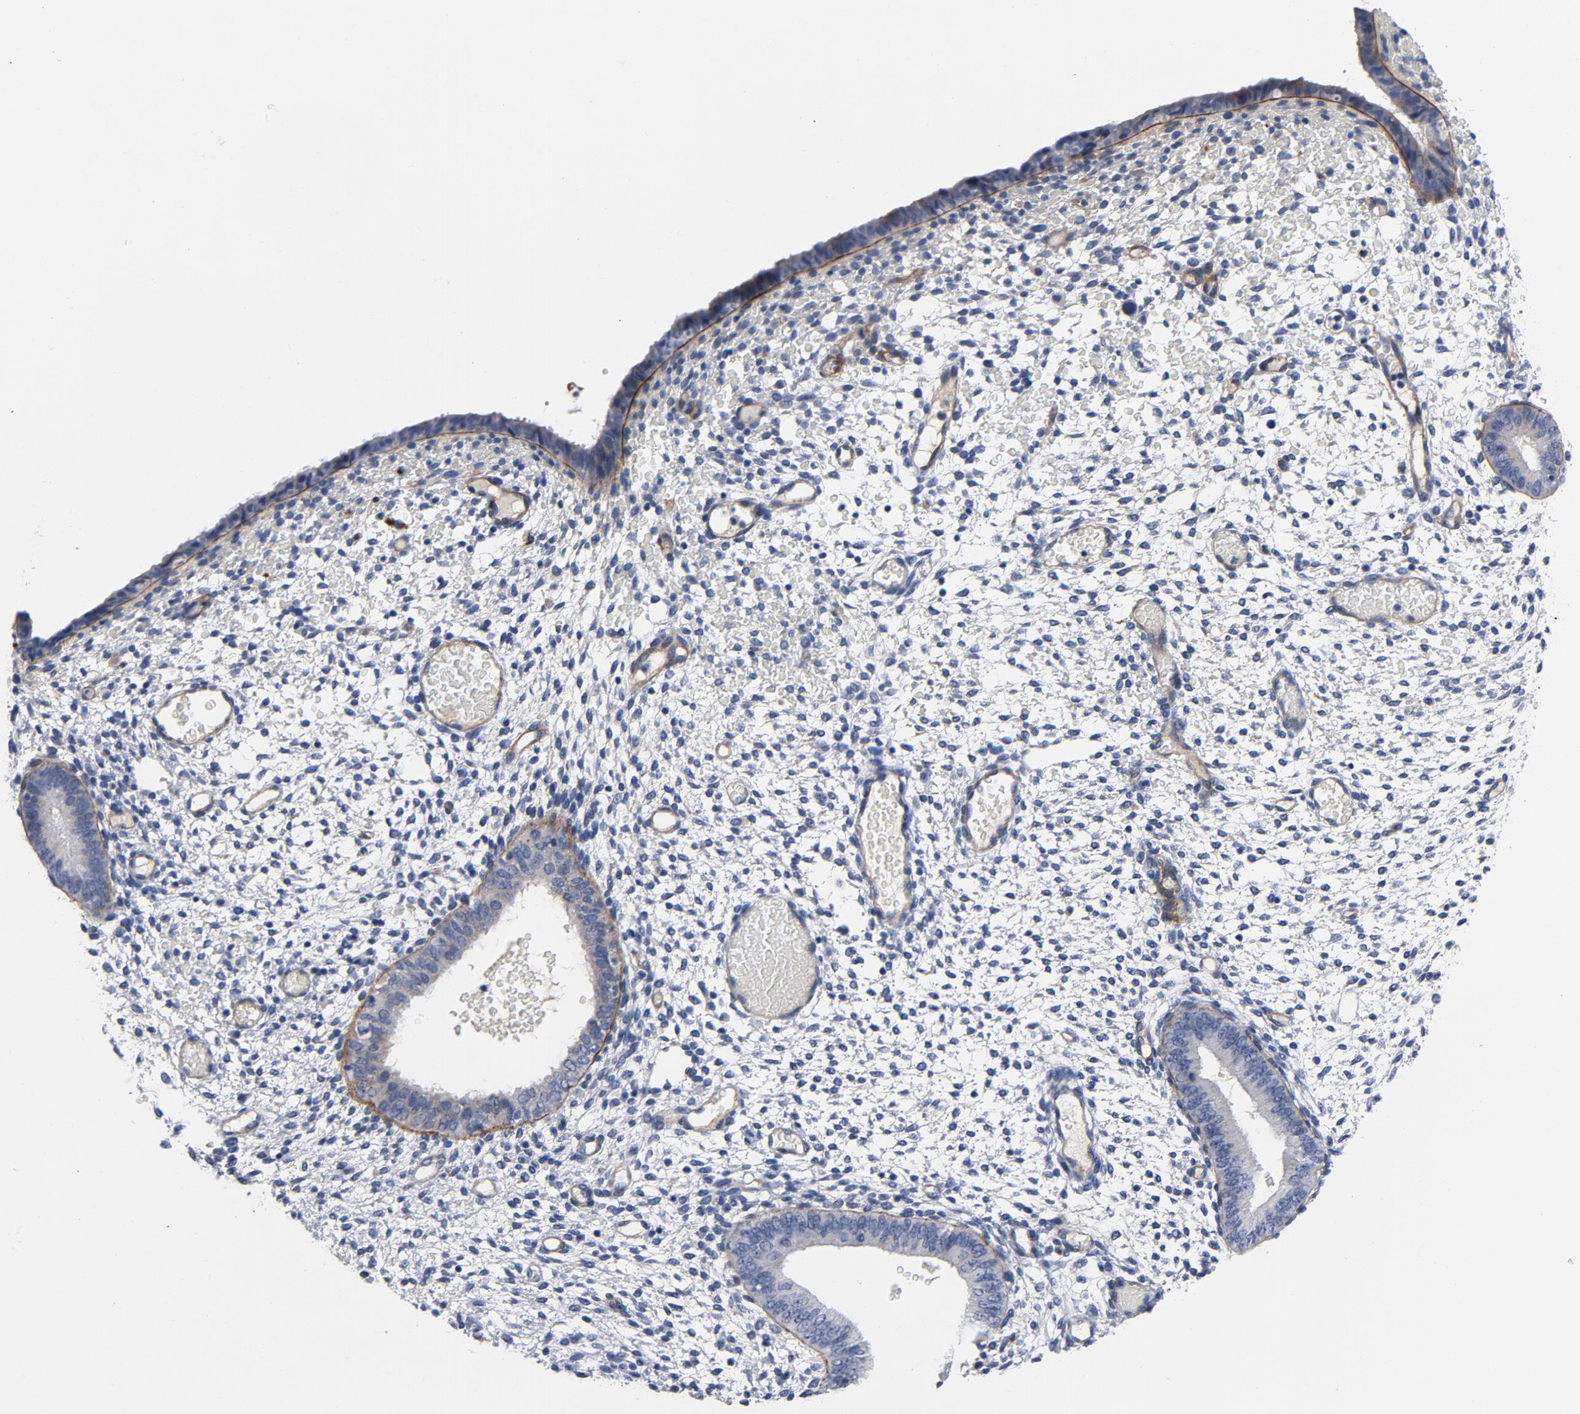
{"staining": {"intensity": "negative", "quantity": "none", "location": "none"}, "tissue": "endometrium", "cell_type": "Cells in endometrial stroma", "image_type": "normal", "snomed": [{"axis": "morphology", "description": "Normal tissue, NOS"}, {"axis": "topography", "description": "Endometrium"}], "caption": "Immunohistochemical staining of benign endometrium shows no significant positivity in cells in endometrial stroma.", "gene": "LAMC1", "patient": {"sex": "female", "age": 42}}